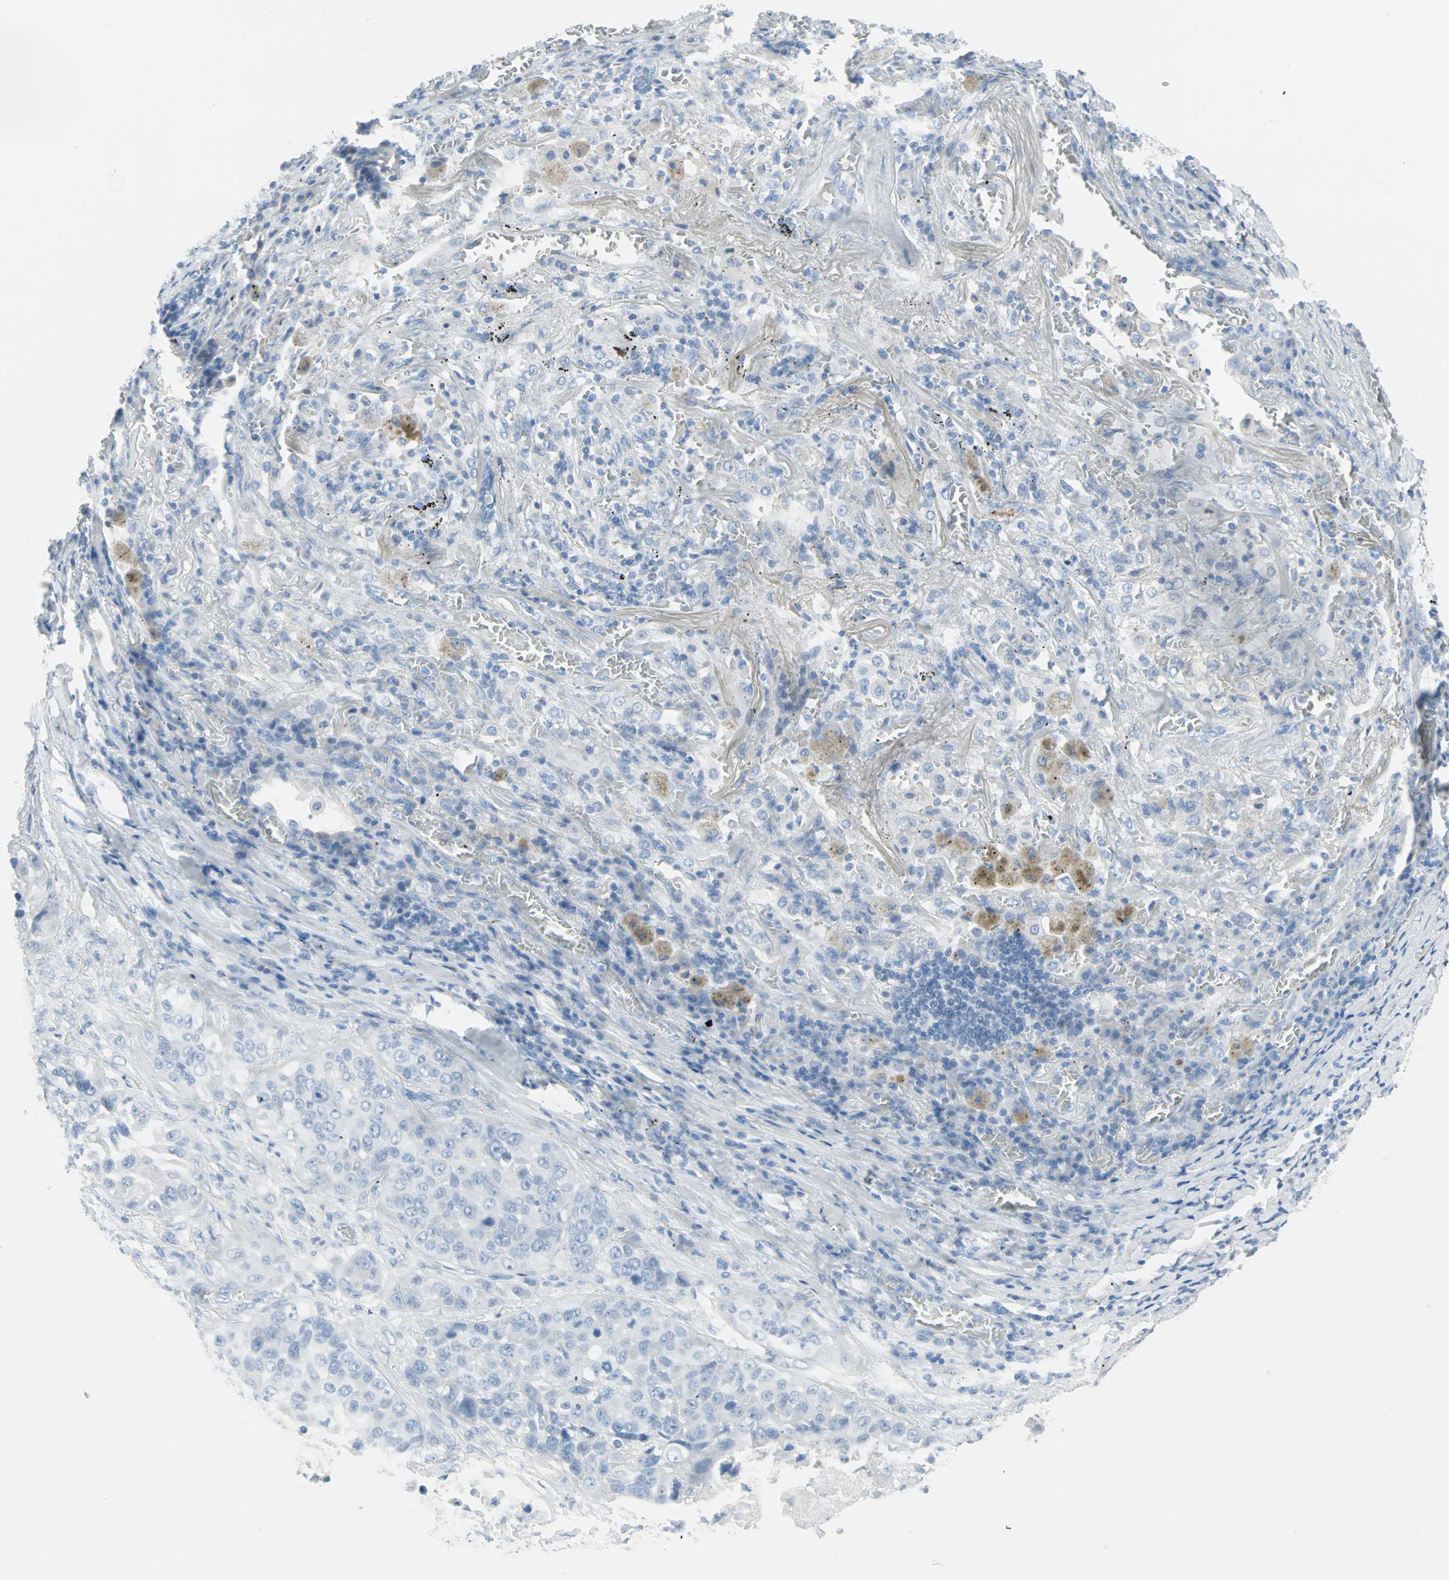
{"staining": {"intensity": "negative", "quantity": "none", "location": "none"}, "tissue": "lung cancer", "cell_type": "Tumor cells", "image_type": "cancer", "snomed": [{"axis": "morphology", "description": "Squamous cell carcinoma, NOS"}, {"axis": "topography", "description": "Lung"}], "caption": "Histopathology image shows no protein expression in tumor cells of lung cancer (squamous cell carcinoma) tissue.", "gene": "STX1A", "patient": {"sex": "male", "age": 57}}